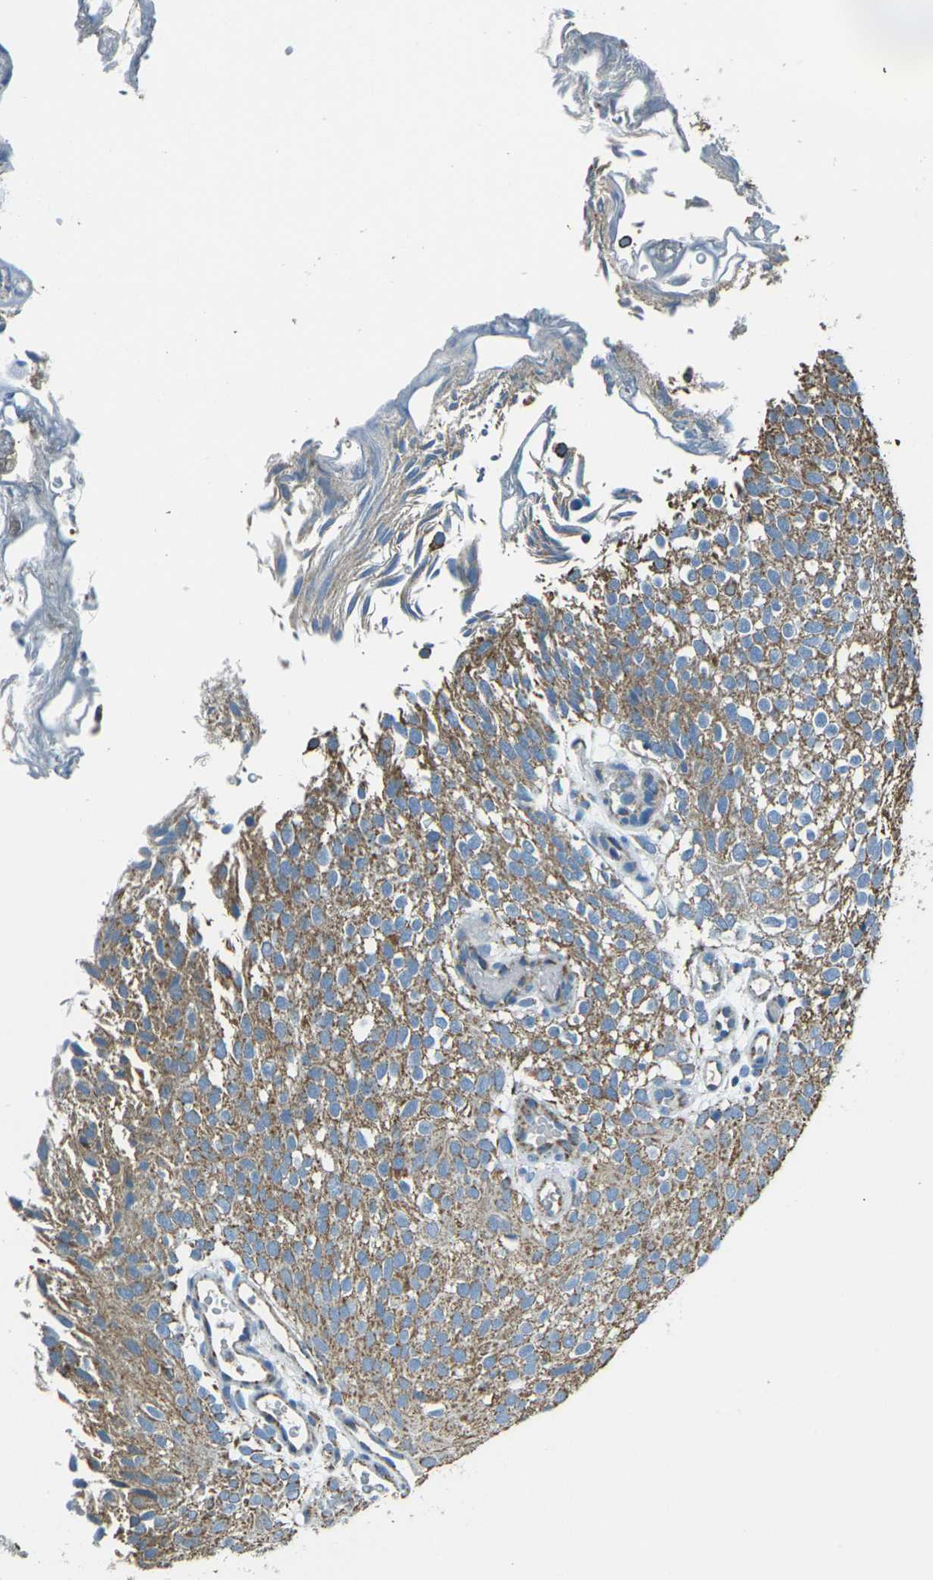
{"staining": {"intensity": "moderate", "quantity": ">75%", "location": "cytoplasmic/membranous"}, "tissue": "urothelial cancer", "cell_type": "Tumor cells", "image_type": "cancer", "snomed": [{"axis": "morphology", "description": "Urothelial carcinoma, Low grade"}, {"axis": "topography", "description": "Urinary bladder"}], "caption": "Moderate cytoplasmic/membranous protein staining is seen in approximately >75% of tumor cells in low-grade urothelial carcinoma.", "gene": "IRF3", "patient": {"sex": "male", "age": 78}}